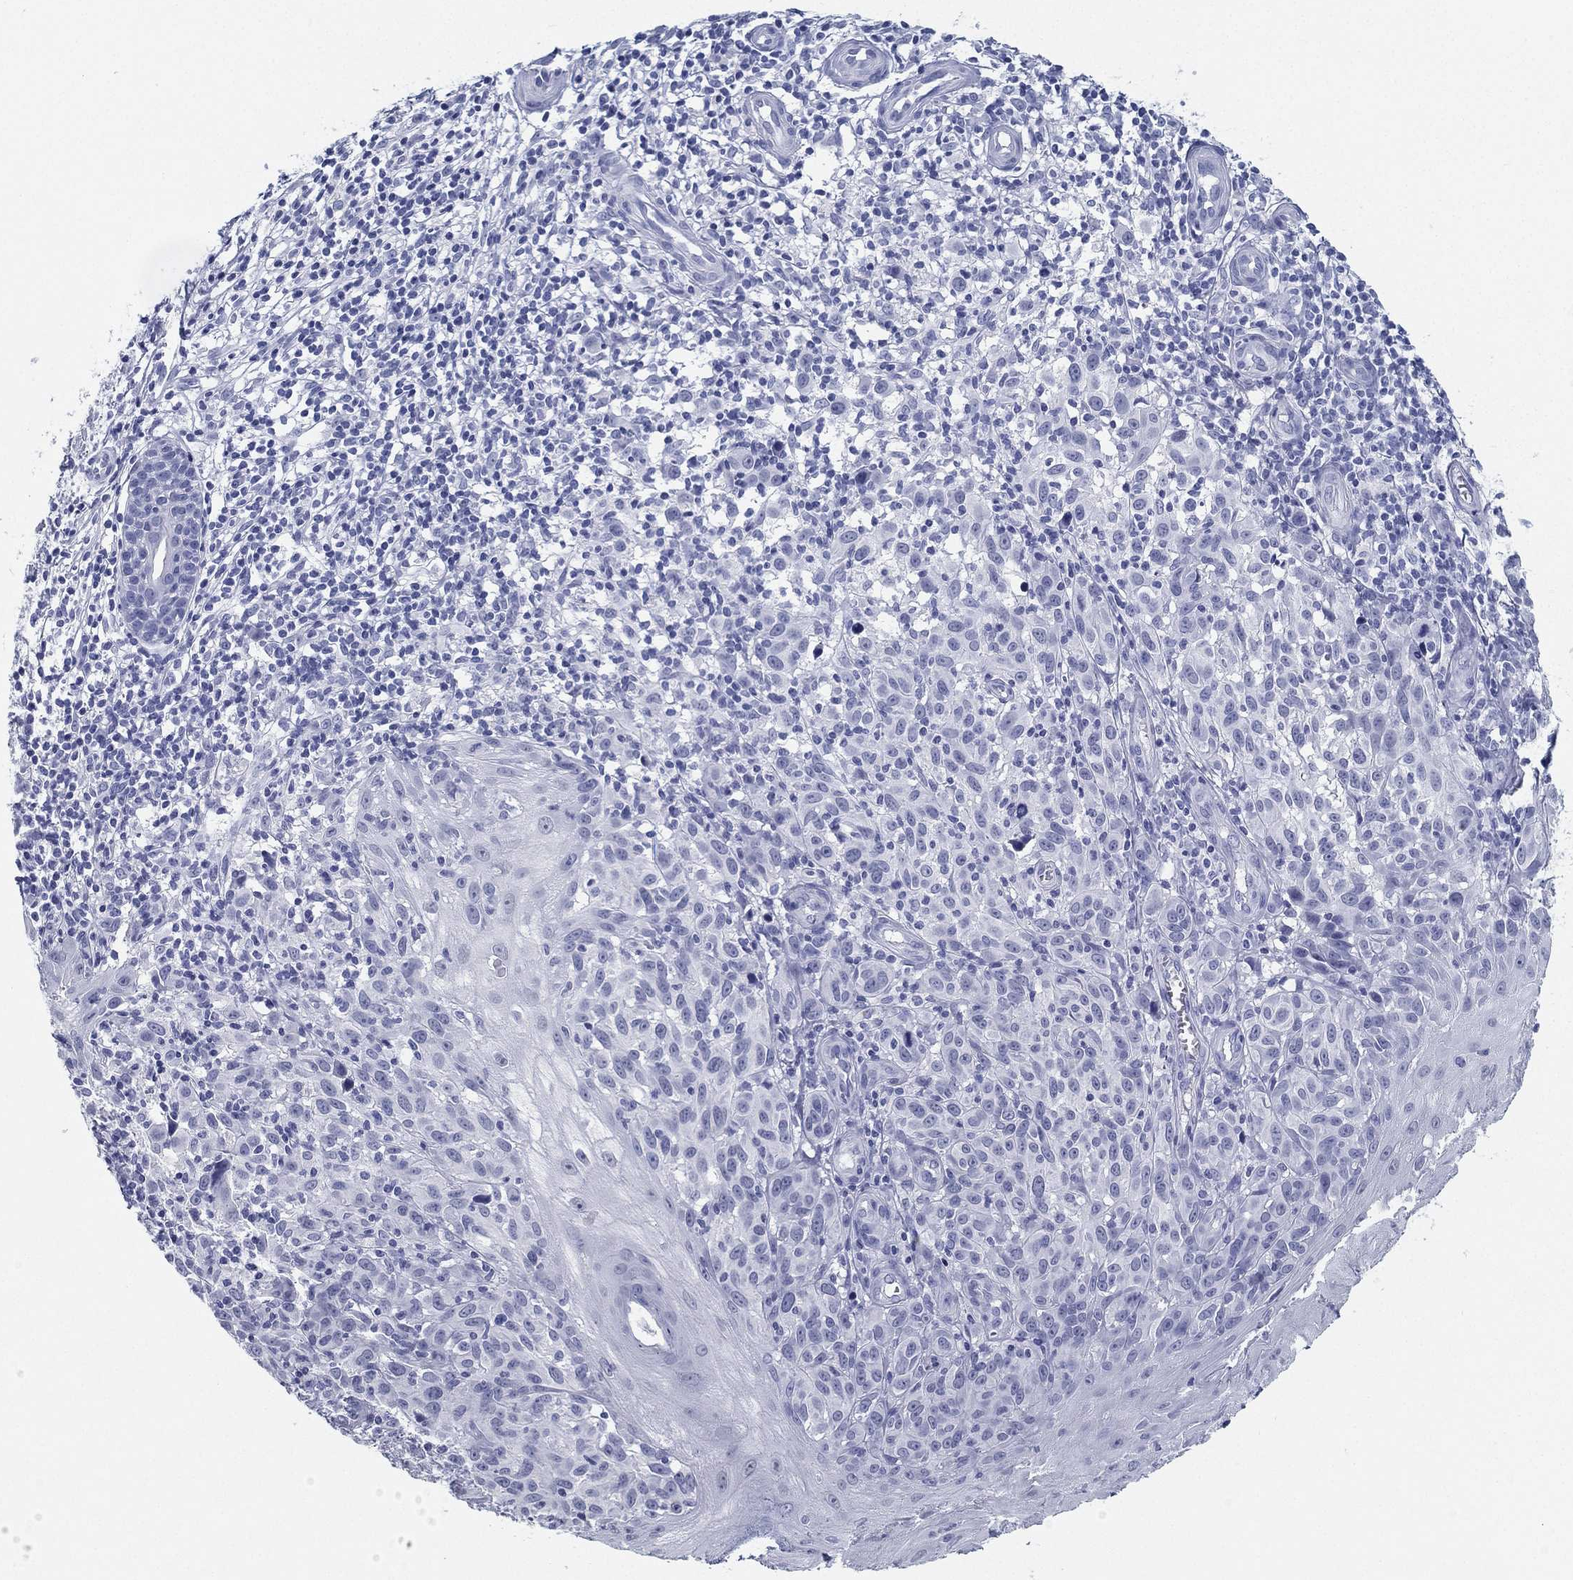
{"staining": {"intensity": "negative", "quantity": "none", "location": "none"}, "tissue": "melanoma", "cell_type": "Tumor cells", "image_type": "cancer", "snomed": [{"axis": "morphology", "description": "Malignant melanoma, NOS"}, {"axis": "topography", "description": "Skin"}], "caption": "DAB (3,3'-diaminobenzidine) immunohistochemical staining of human melanoma shows no significant positivity in tumor cells.", "gene": "ATP1B2", "patient": {"sex": "female", "age": 53}}